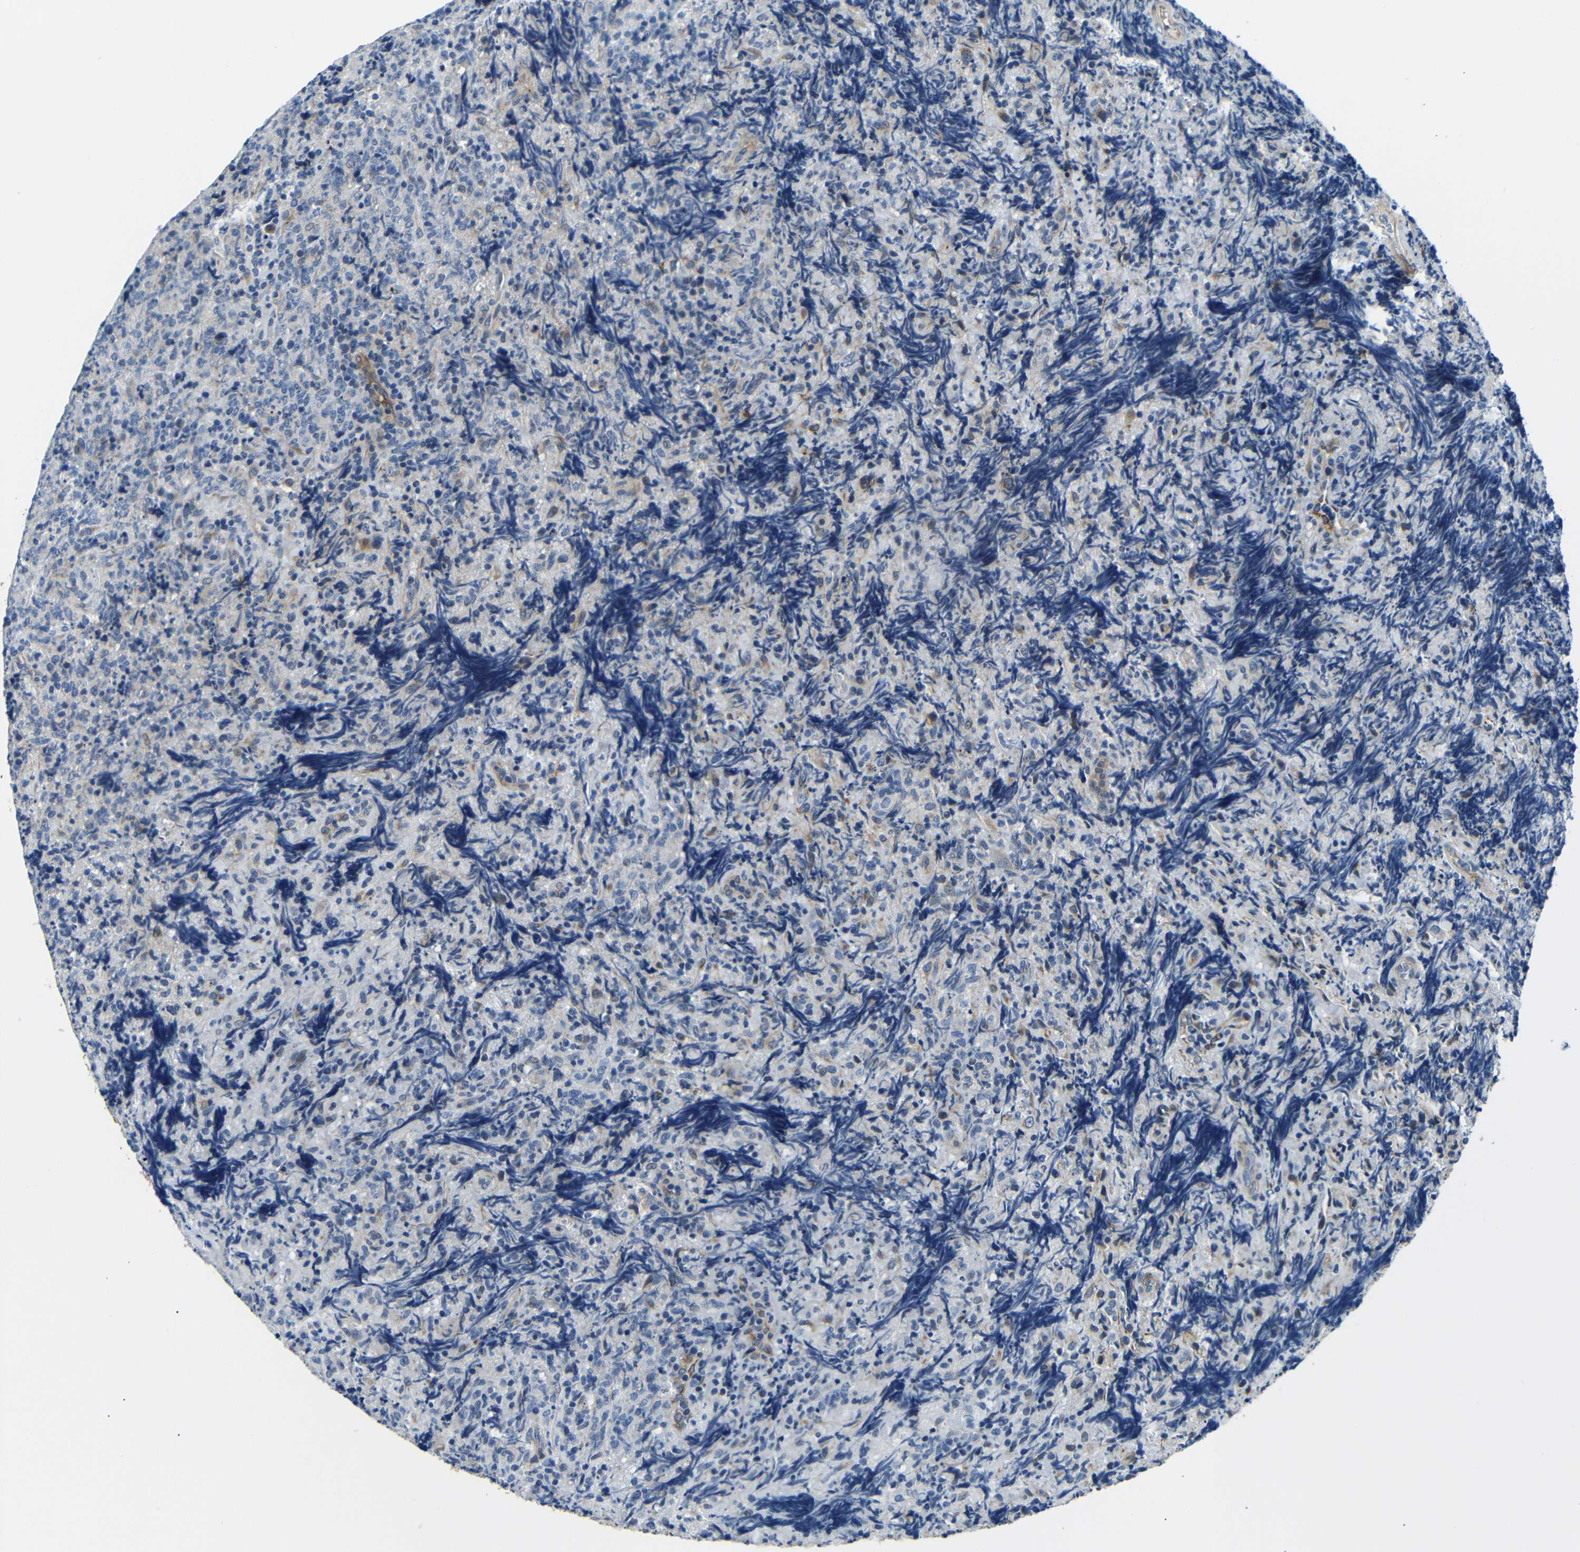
{"staining": {"intensity": "weak", "quantity": "<25%", "location": "cytoplasmic/membranous"}, "tissue": "lymphoma", "cell_type": "Tumor cells", "image_type": "cancer", "snomed": [{"axis": "morphology", "description": "Malignant lymphoma, non-Hodgkin's type, High grade"}, {"axis": "topography", "description": "Tonsil"}], "caption": "This is an IHC histopathology image of human lymphoma. There is no expression in tumor cells.", "gene": "TAFA1", "patient": {"sex": "female", "age": 36}}